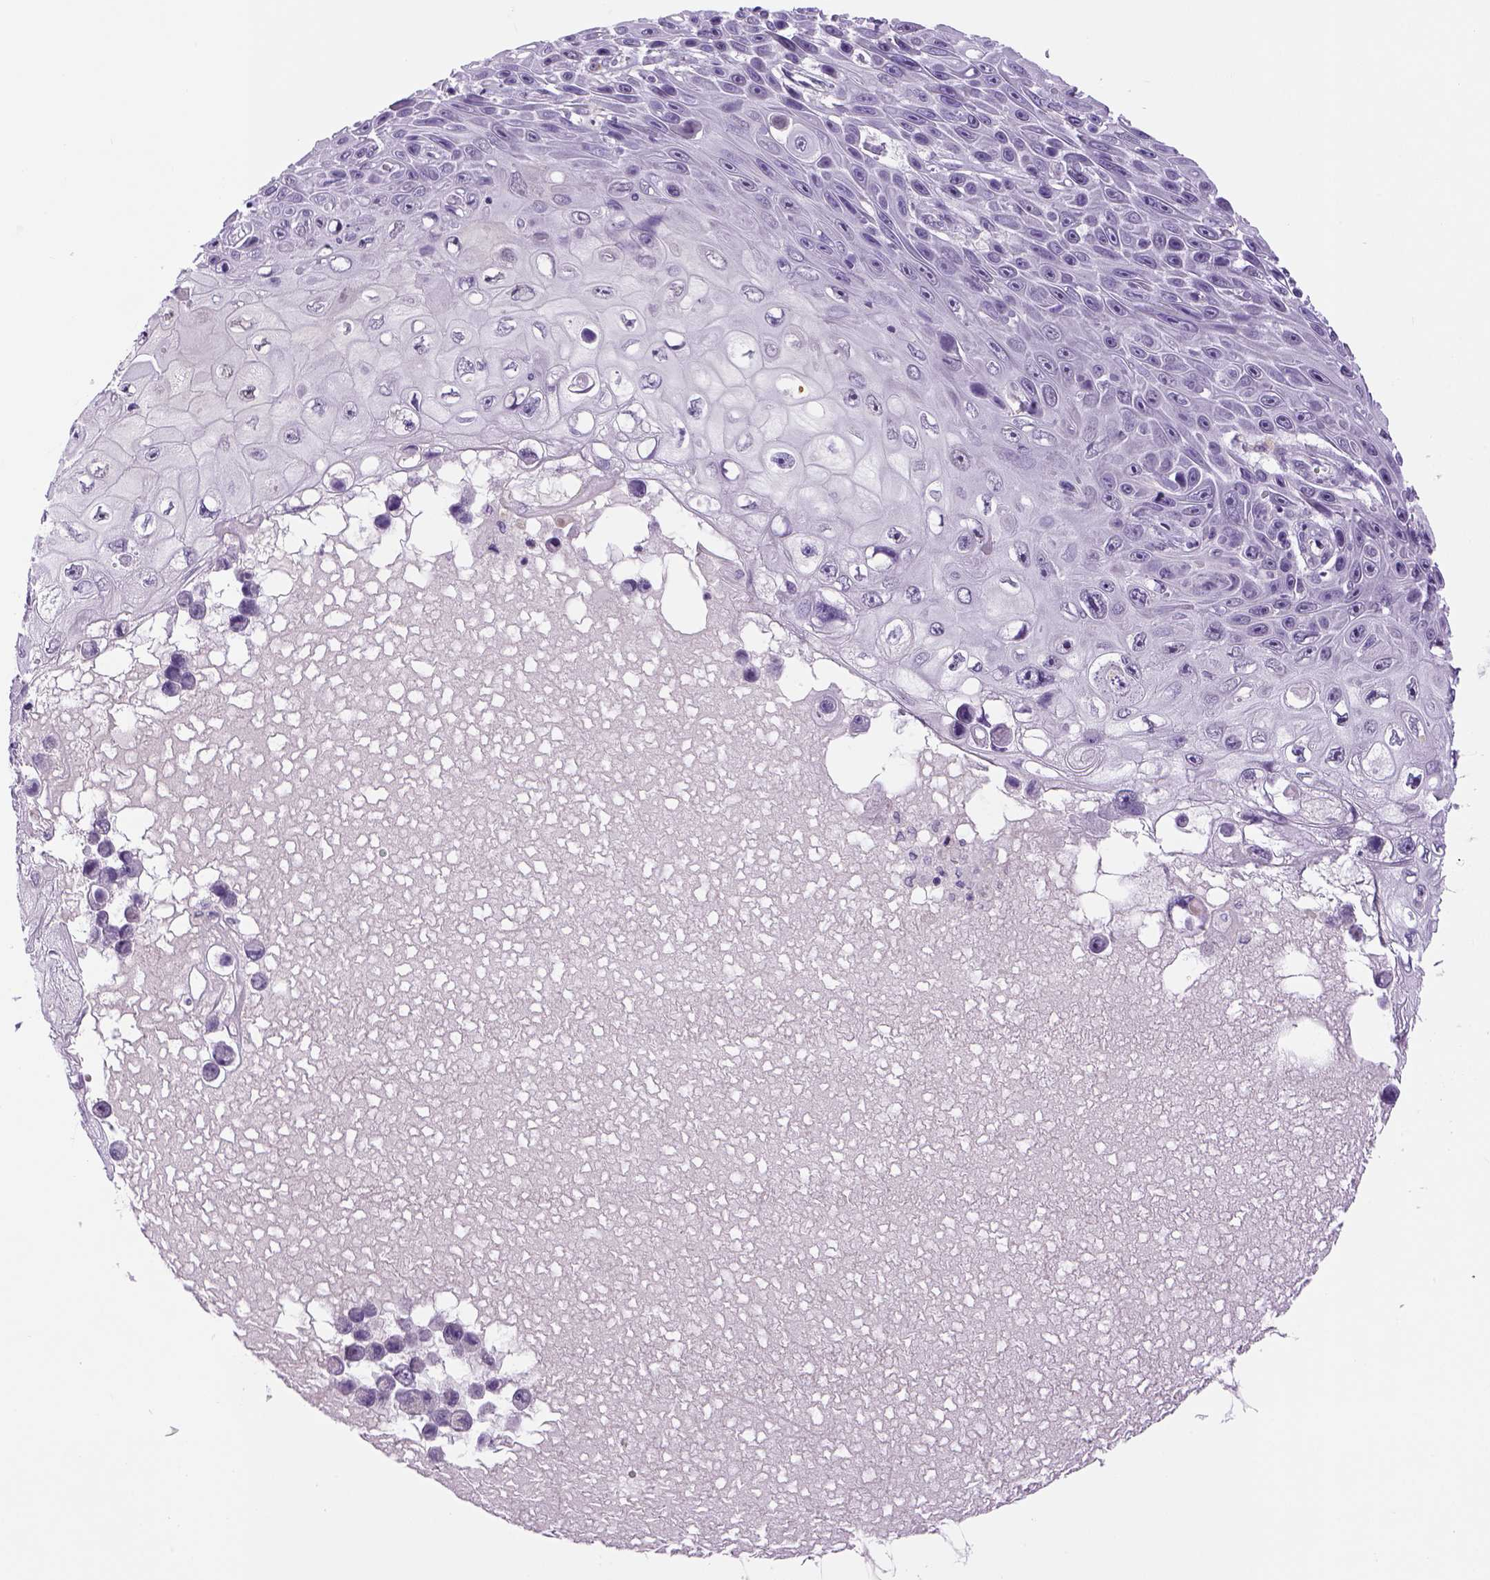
{"staining": {"intensity": "negative", "quantity": "none", "location": "none"}, "tissue": "skin cancer", "cell_type": "Tumor cells", "image_type": "cancer", "snomed": [{"axis": "morphology", "description": "Squamous cell carcinoma, NOS"}, {"axis": "topography", "description": "Skin"}], "caption": "An immunohistochemistry image of skin squamous cell carcinoma is shown. There is no staining in tumor cells of skin squamous cell carcinoma.", "gene": "DBH", "patient": {"sex": "male", "age": 82}}